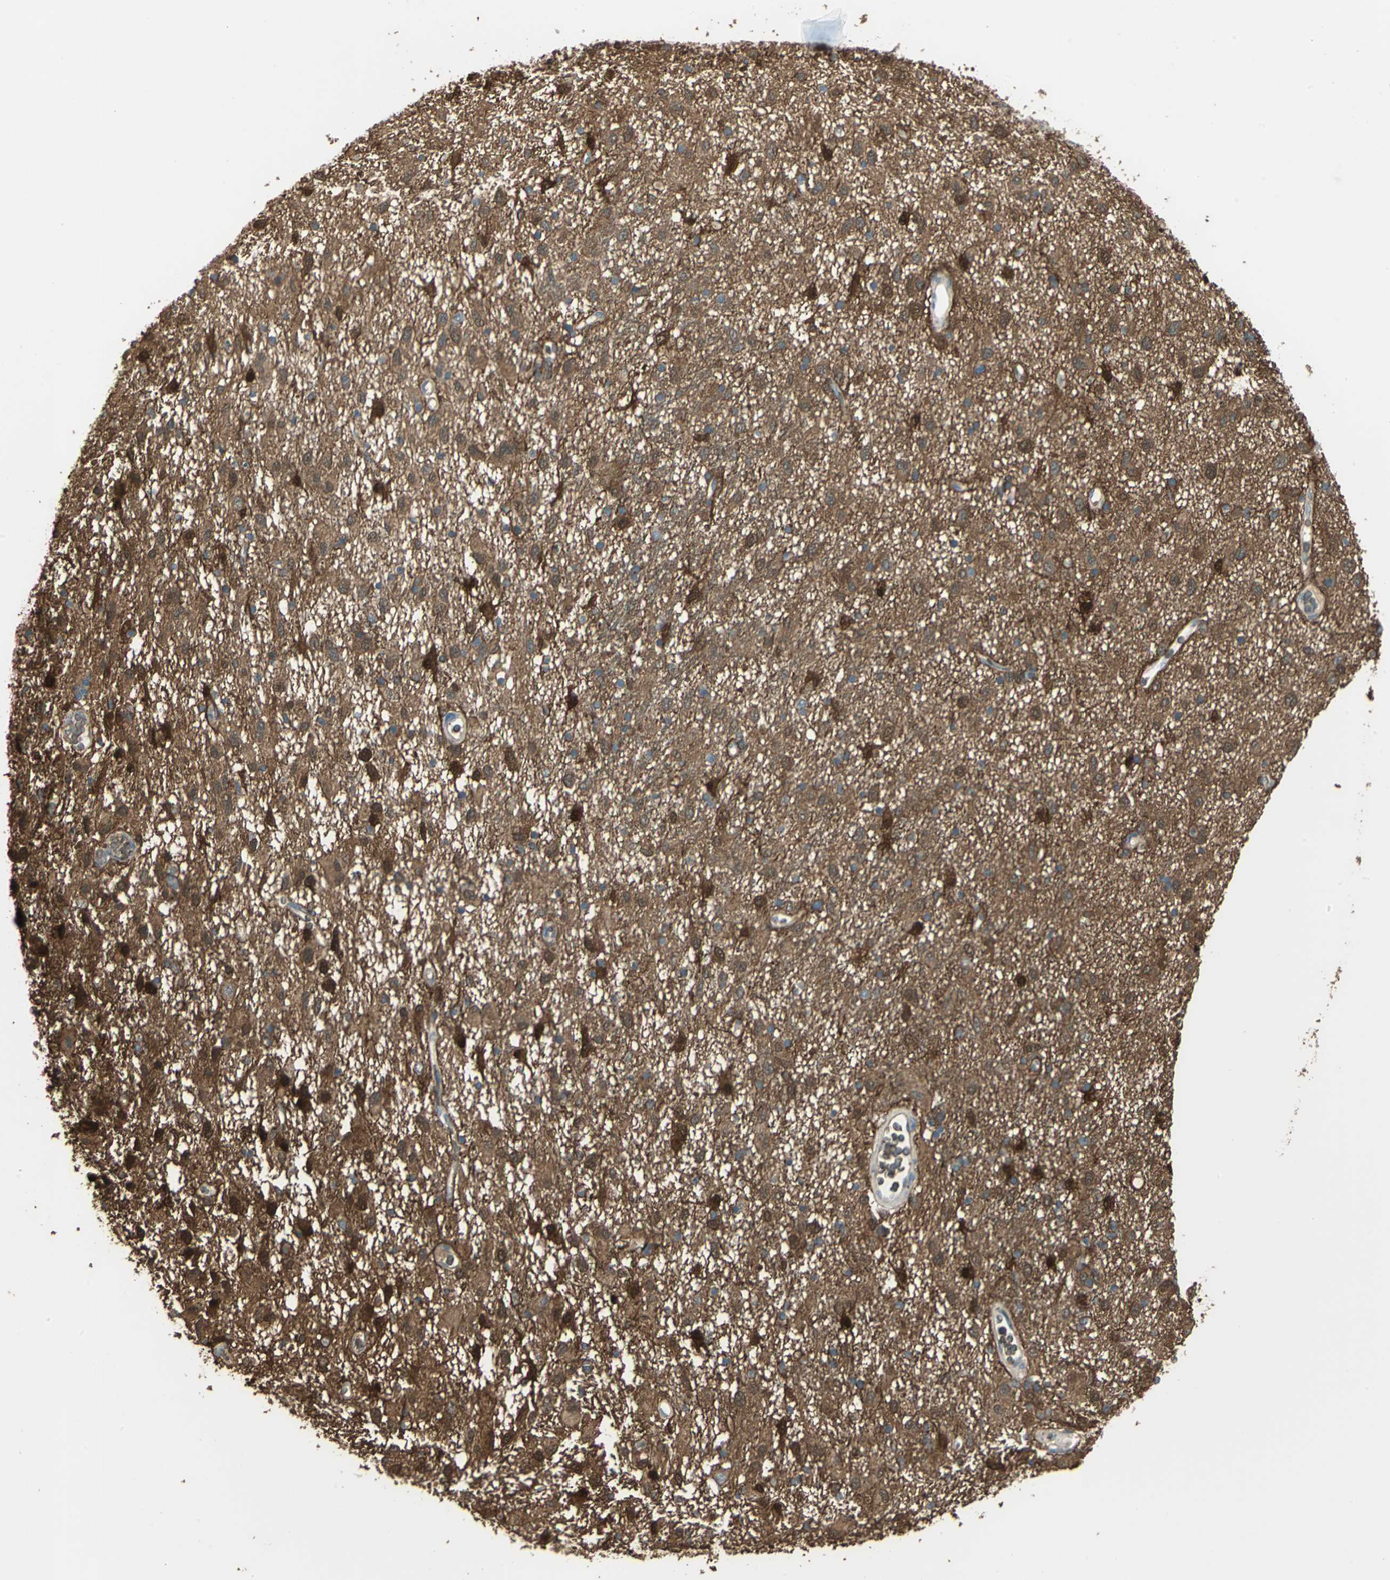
{"staining": {"intensity": "strong", "quantity": ">75%", "location": "cytoplasmic/membranous,nuclear"}, "tissue": "glioma", "cell_type": "Tumor cells", "image_type": "cancer", "snomed": [{"axis": "morphology", "description": "Glioma, malignant, Low grade"}, {"axis": "topography", "description": "Brain"}], "caption": "A histopathology image of human malignant glioma (low-grade) stained for a protein displays strong cytoplasmic/membranous and nuclear brown staining in tumor cells.", "gene": "DDAH1", "patient": {"sex": "male", "age": 77}}